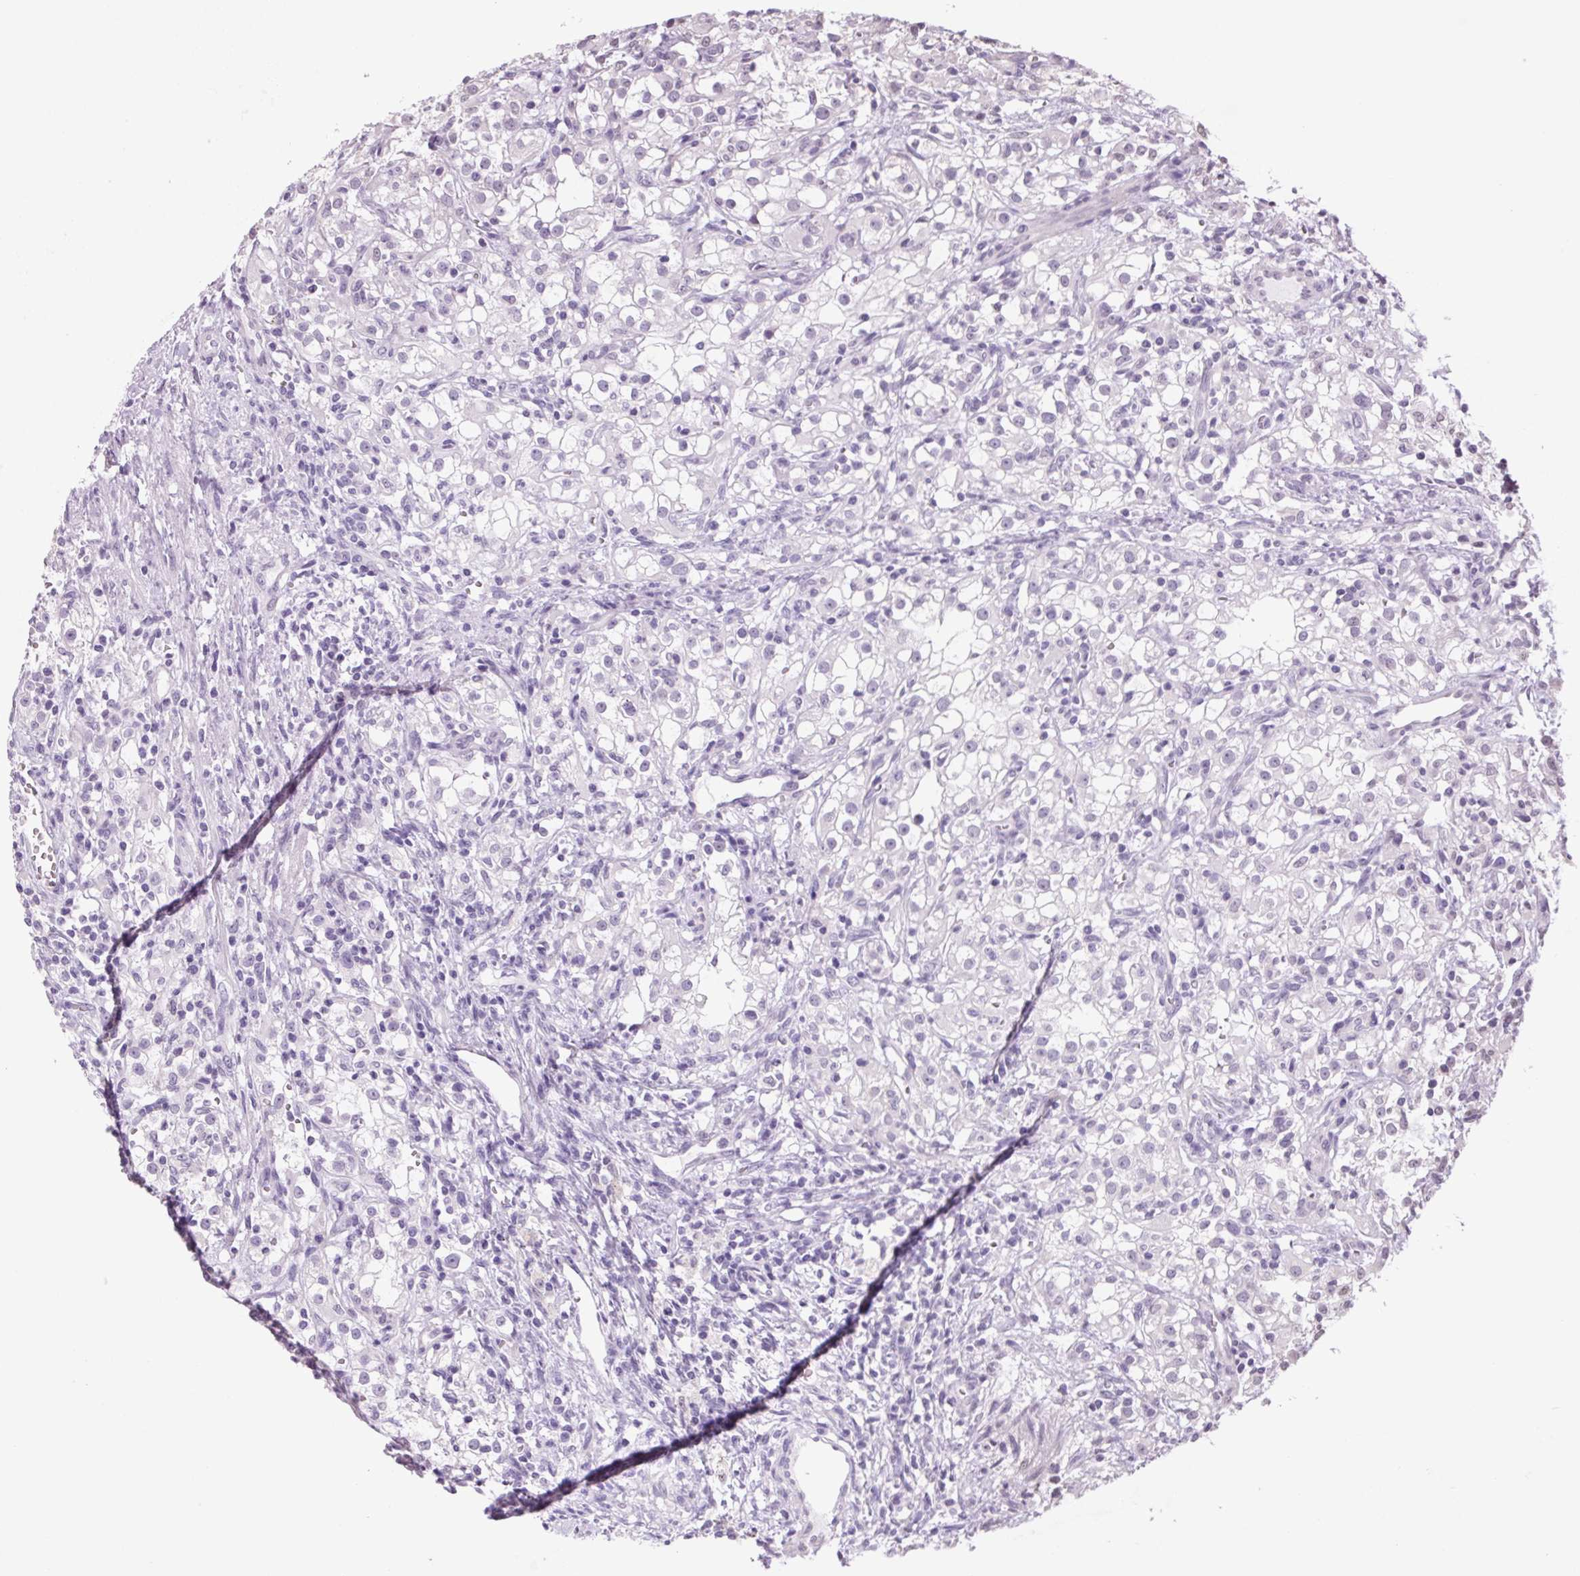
{"staining": {"intensity": "negative", "quantity": "none", "location": "none"}, "tissue": "renal cancer", "cell_type": "Tumor cells", "image_type": "cancer", "snomed": [{"axis": "morphology", "description": "Adenocarcinoma, NOS"}, {"axis": "topography", "description": "Kidney"}], "caption": "High magnification brightfield microscopy of adenocarcinoma (renal) stained with DAB (brown) and counterstained with hematoxylin (blue): tumor cells show no significant positivity.", "gene": "VWA3B", "patient": {"sex": "female", "age": 74}}